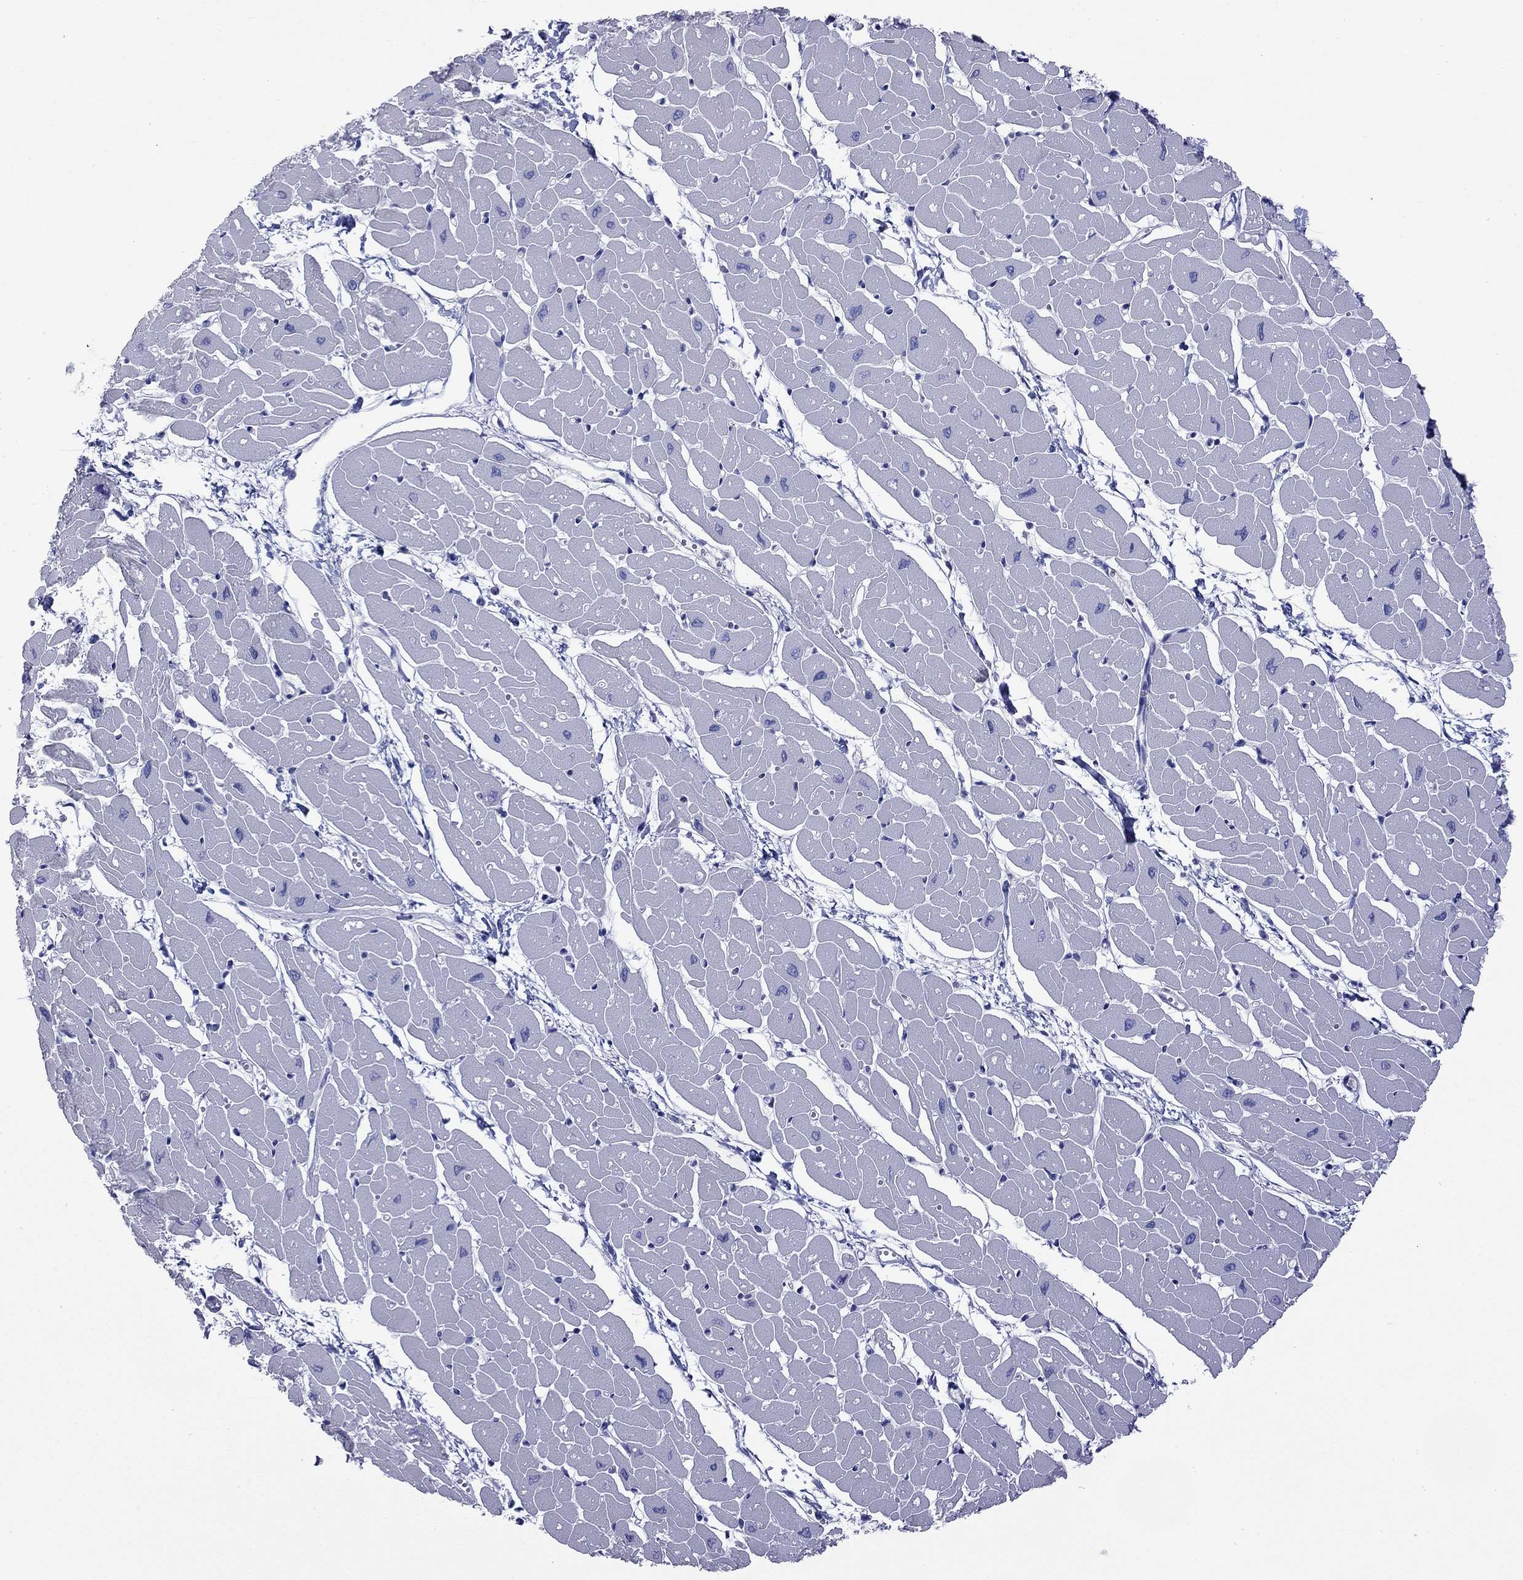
{"staining": {"intensity": "negative", "quantity": "none", "location": "none"}, "tissue": "heart muscle", "cell_type": "Cardiomyocytes", "image_type": "normal", "snomed": [{"axis": "morphology", "description": "Normal tissue, NOS"}, {"axis": "topography", "description": "Heart"}], "caption": "Immunohistochemical staining of normal human heart muscle exhibits no significant staining in cardiomyocytes. (DAB (3,3'-diaminobenzidine) immunohistochemistry, high magnification).", "gene": "ACTL7B", "patient": {"sex": "male", "age": 57}}